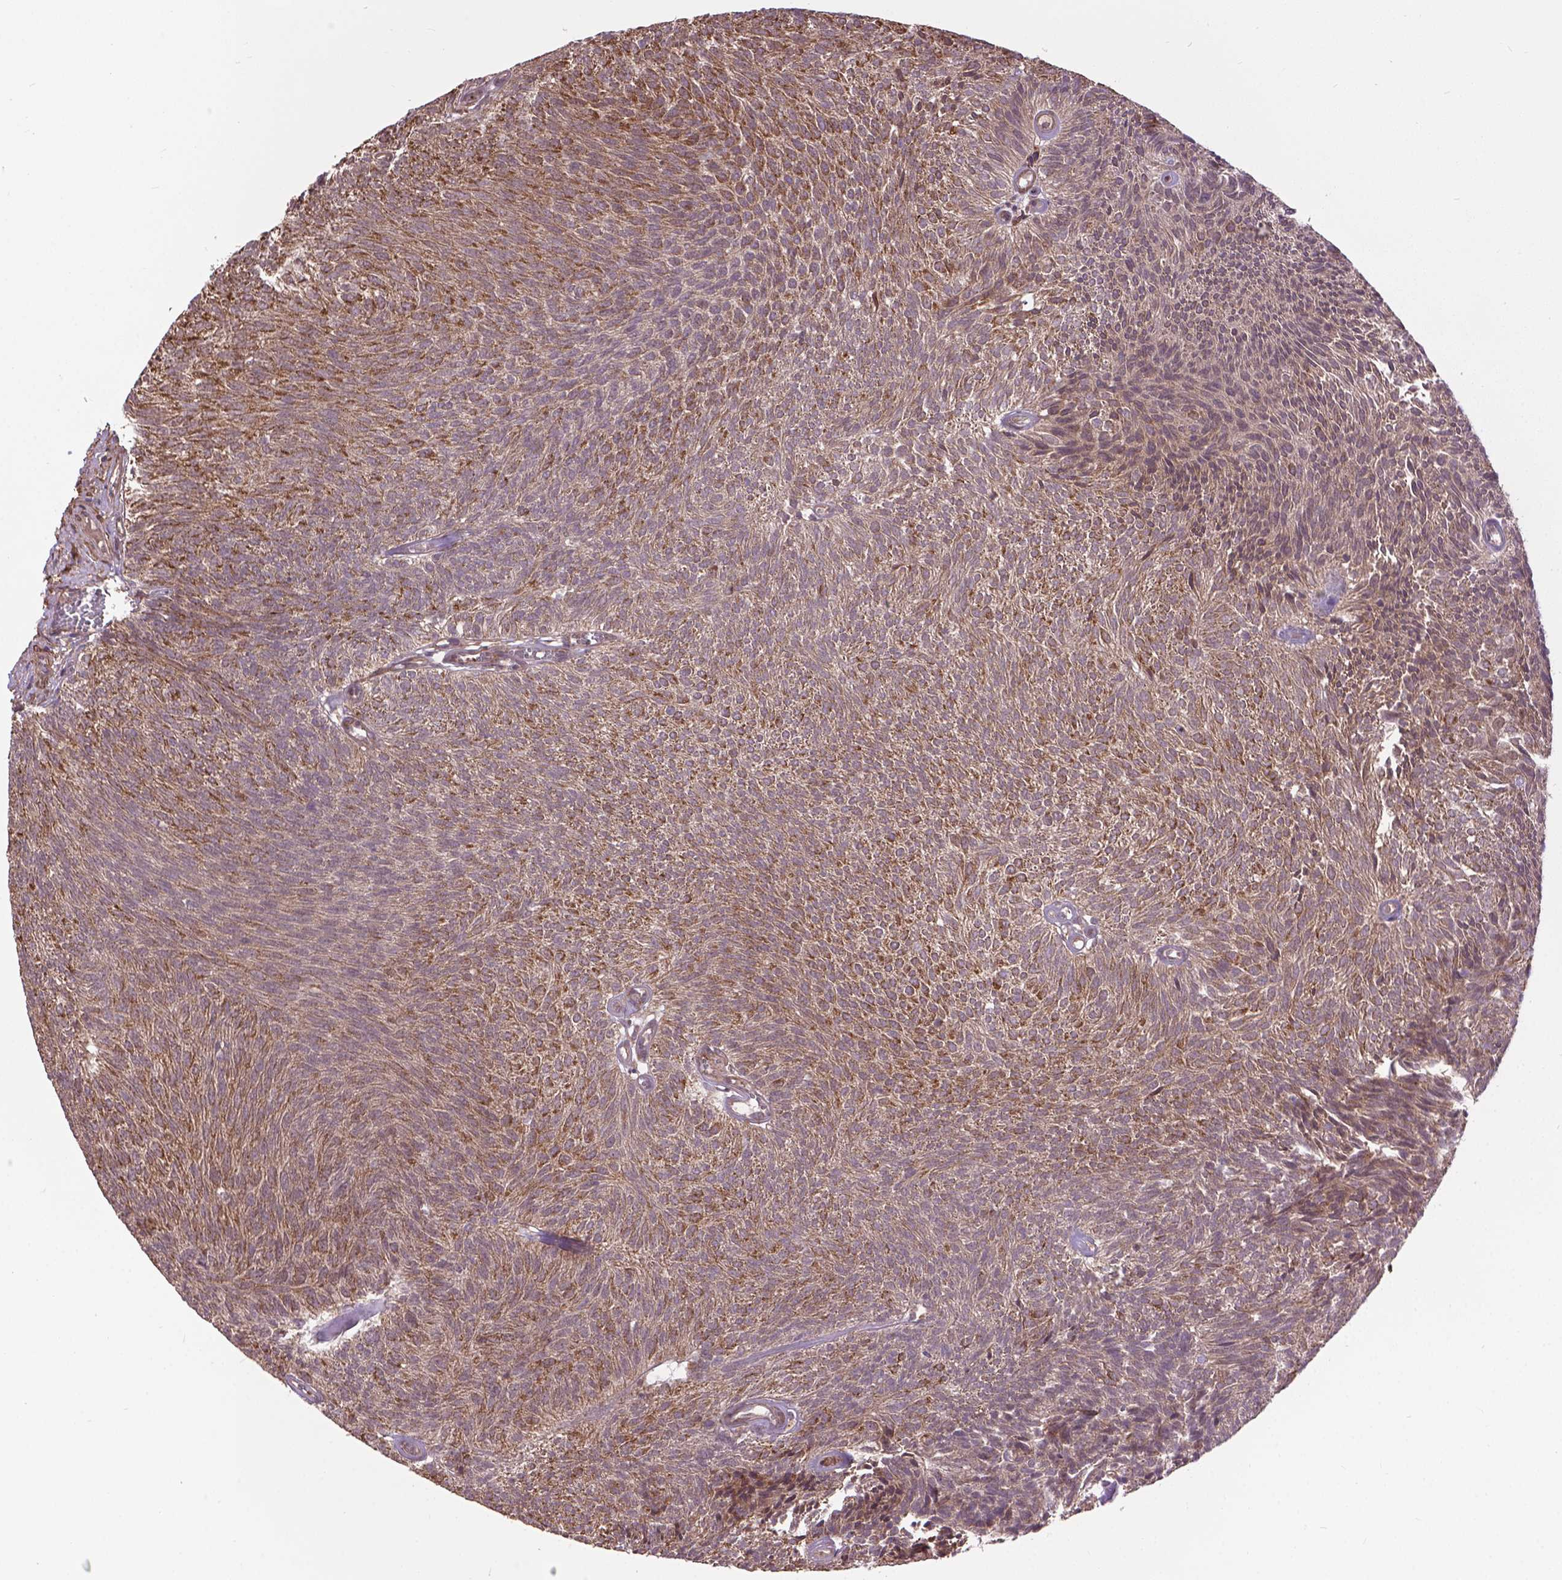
{"staining": {"intensity": "moderate", "quantity": ">75%", "location": "cytoplasmic/membranous"}, "tissue": "urothelial cancer", "cell_type": "Tumor cells", "image_type": "cancer", "snomed": [{"axis": "morphology", "description": "Urothelial carcinoma, Low grade"}, {"axis": "topography", "description": "Urinary bladder"}], "caption": "DAB immunohistochemical staining of human low-grade urothelial carcinoma demonstrates moderate cytoplasmic/membranous protein positivity in approximately >75% of tumor cells.", "gene": "ZNF616", "patient": {"sex": "male", "age": 77}}